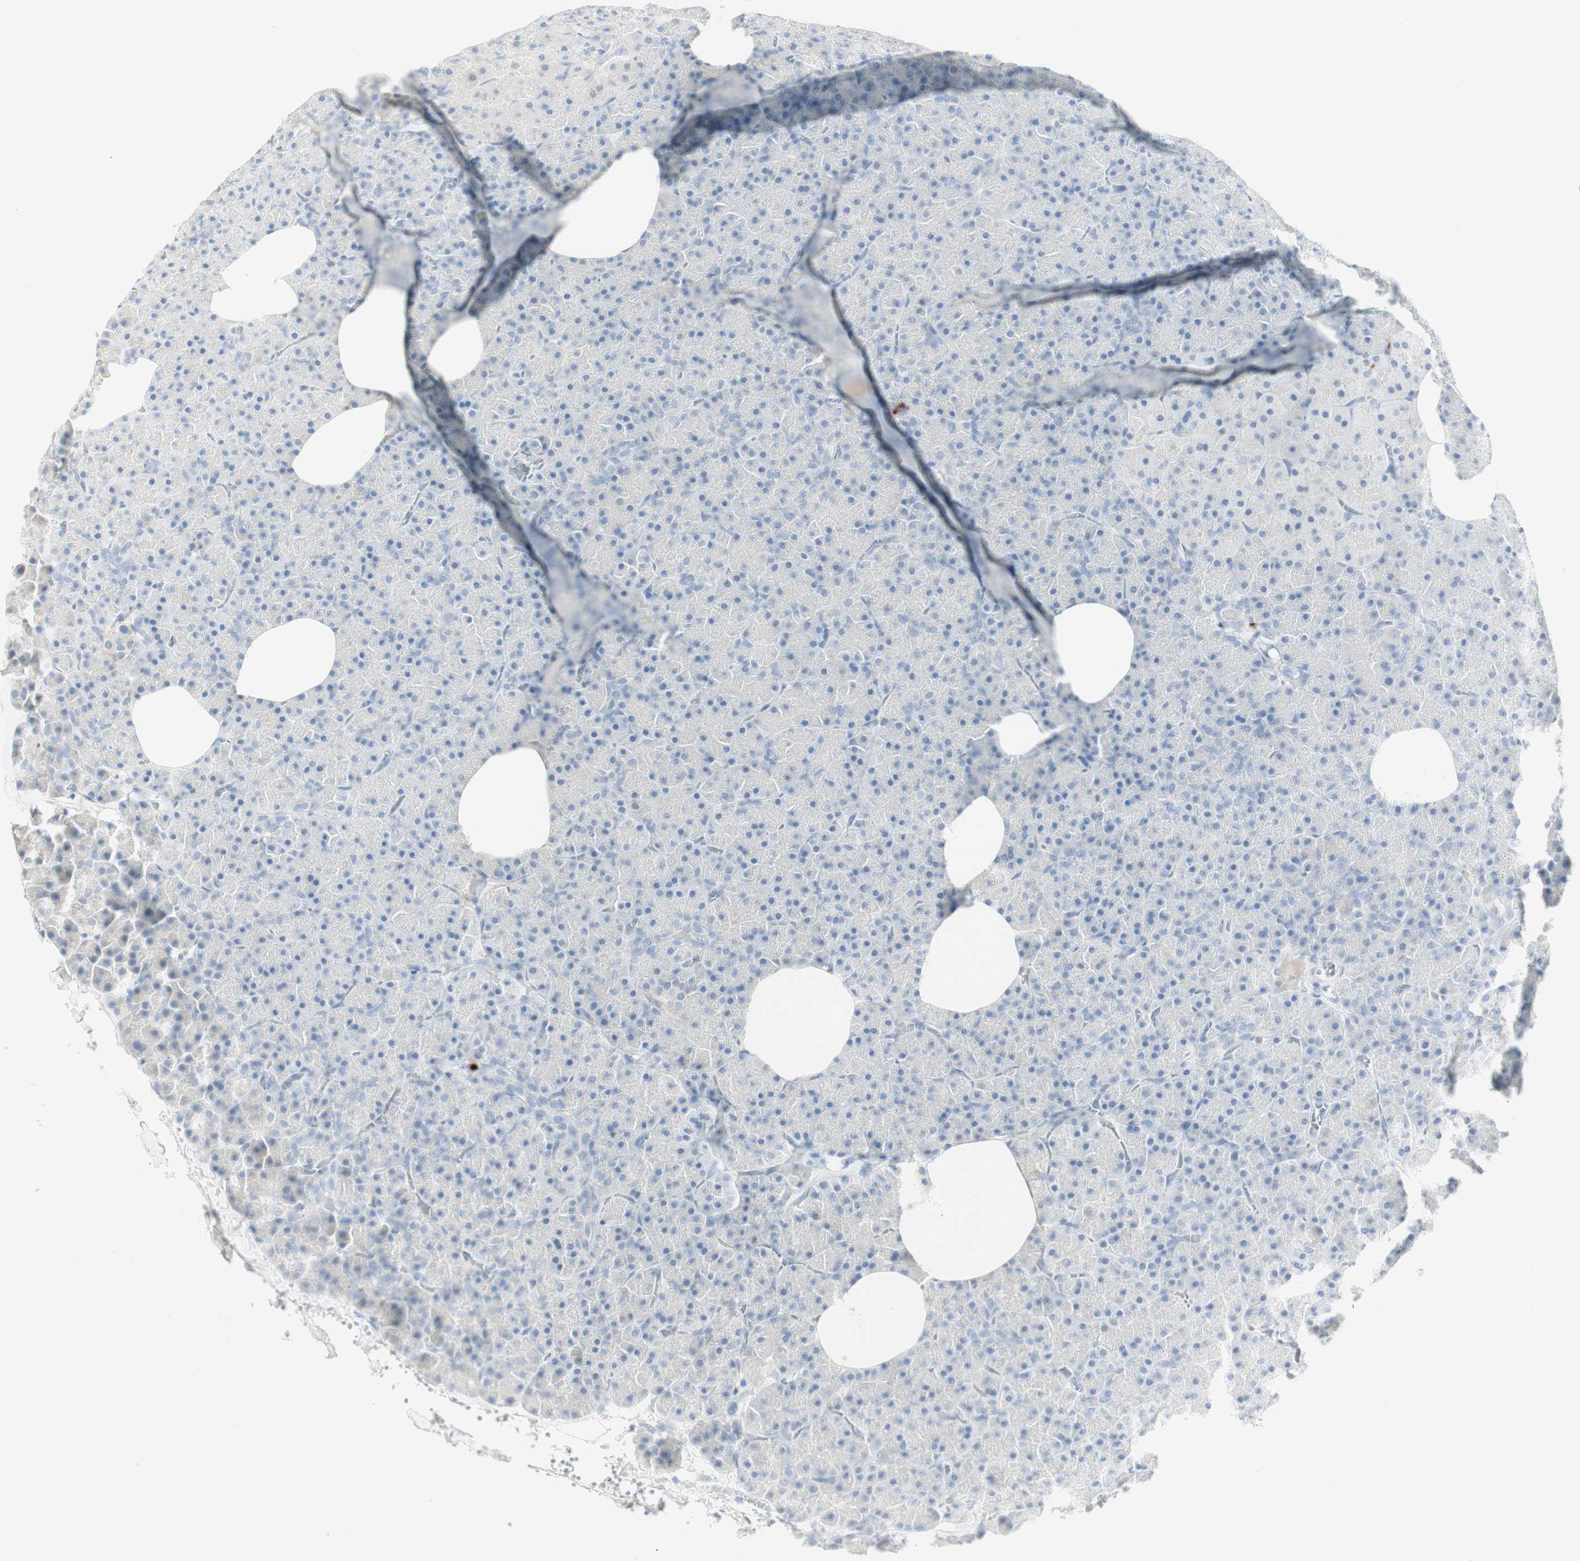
{"staining": {"intensity": "negative", "quantity": "none", "location": "none"}, "tissue": "pancreas", "cell_type": "Exocrine glandular cells", "image_type": "normal", "snomed": [{"axis": "morphology", "description": "Normal tissue, NOS"}, {"axis": "topography", "description": "Pancreas"}], "caption": "The photomicrograph displays no significant positivity in exocrine glandular cells of pancreas. (DAB immunohistochemistry (IHC) with hematoxylin counter stain).", "gene": "MDK", "patient": {"sex": "female", "age": 35}}